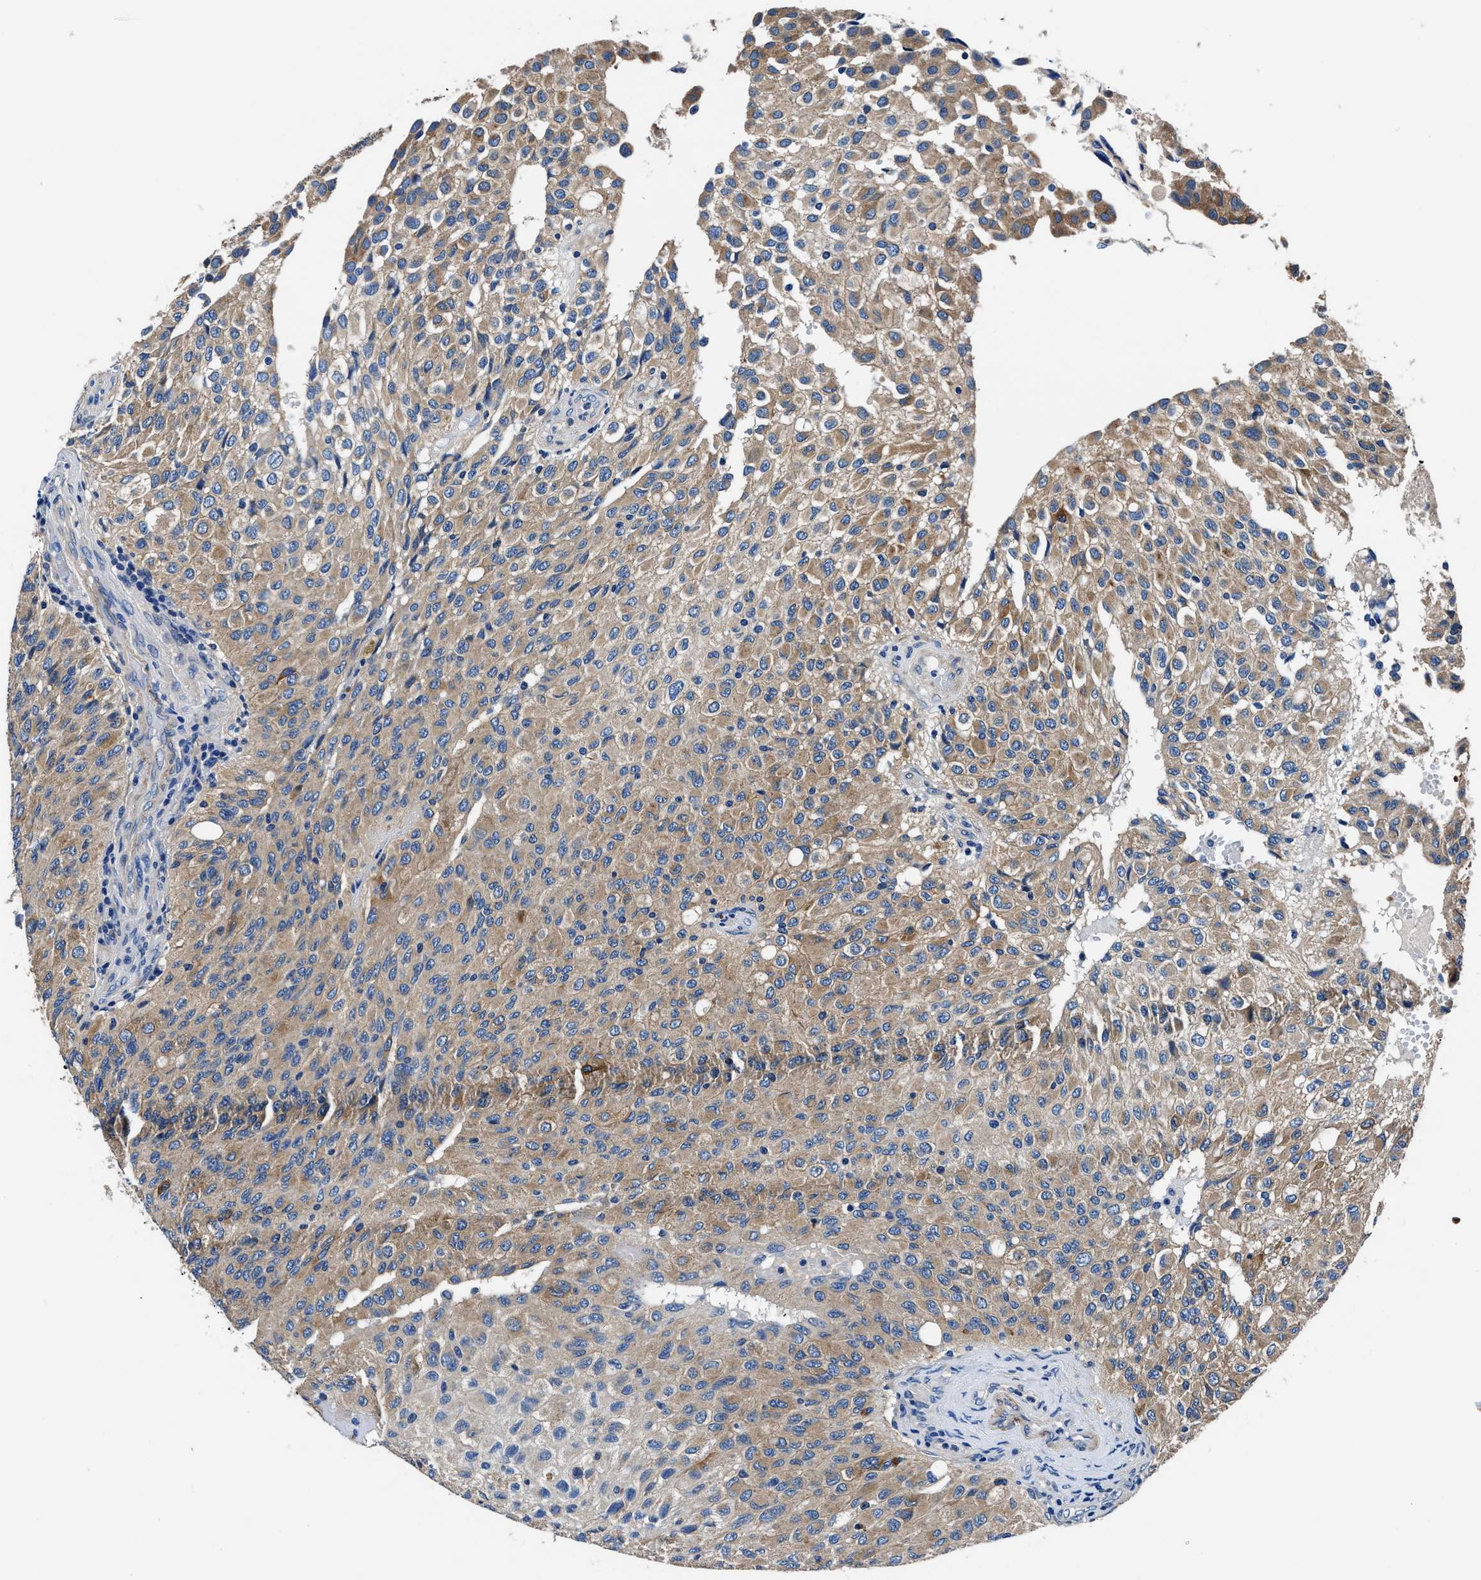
{"staining": {"intensity": "moderate", "quantity": ">75%", "location": "cytoplasmic/membranous"}, "tissue": "glioma", "cell_type": "Tumor cells", "image_type": "cancer", "snomed": [{"axis": "morphology", "description": "Glioma, malignant, High grade"}, {"axis": "topography", "description": "Brain"}], "caption": "An image of glioma stained for a protein reveals moderate cytoplasmic/membranous brown staining in tumor cells.", "gene": "NEU1", "patient": {"sex": "male", "age": 32}}